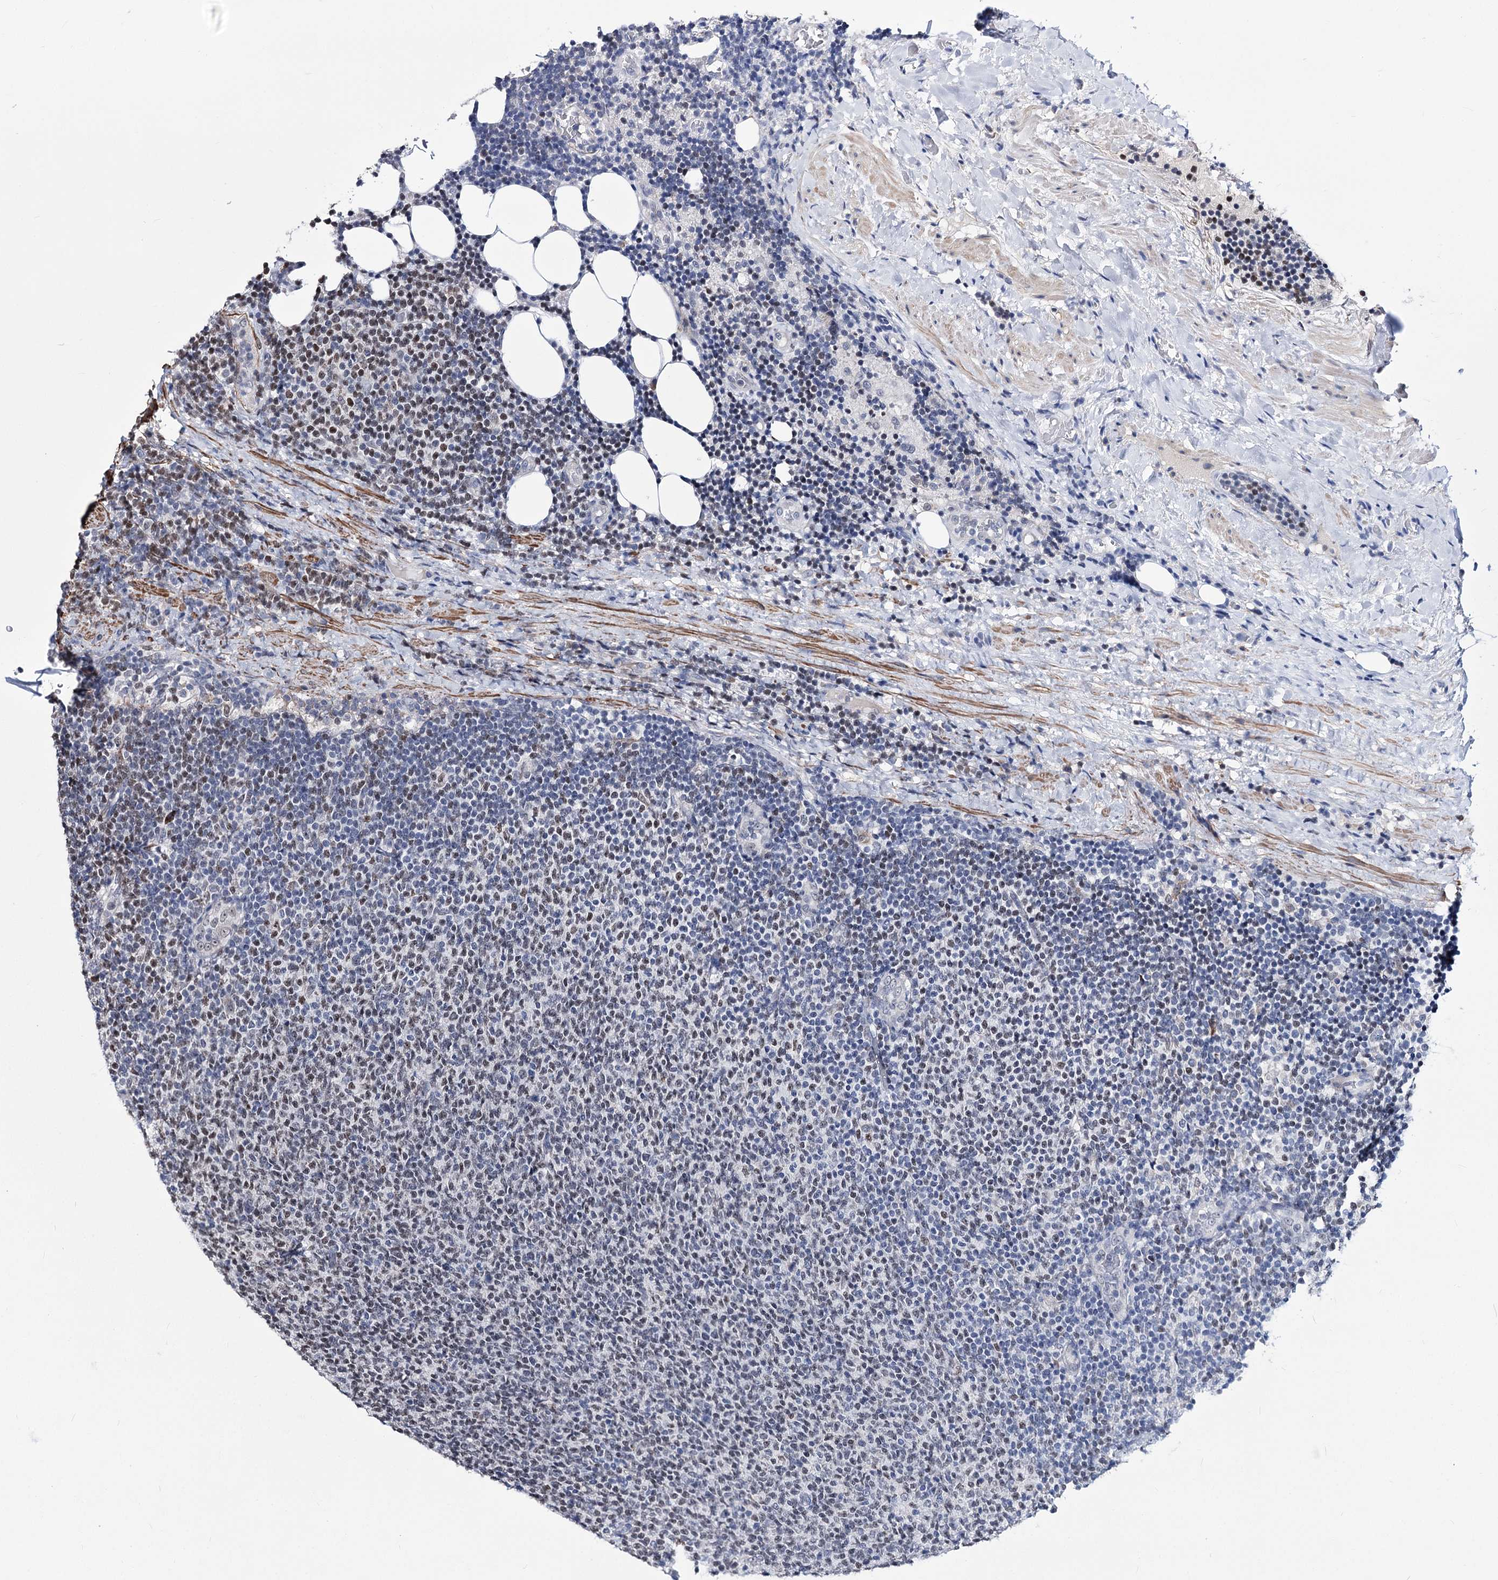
{"staining": {"intensity": "moderate", "quantity": "<25%", "location": "nuclear"}, "tissue": "lymphoma", "cell_type": "Tumor cells", "image_type": "cancer", "snomed": [{"axis": "morphology", "description": "Malignant lymphoma, non-Hodgkin's type, Low grade"}, {"axis": "topography", "description": "Lymph node"}], "caption": "Immunohistochemistry (IHC) (DAB (3,3'-diaminobenzidine)) staining of human lymphoma displays moderate nuclear protein staining in about <25% of tumor cells. (brown staining indicates protein expression, while blue staining denotes nuclei).", "gene": "PPRC1", "patient": {"sex": "male", "age": 66}}